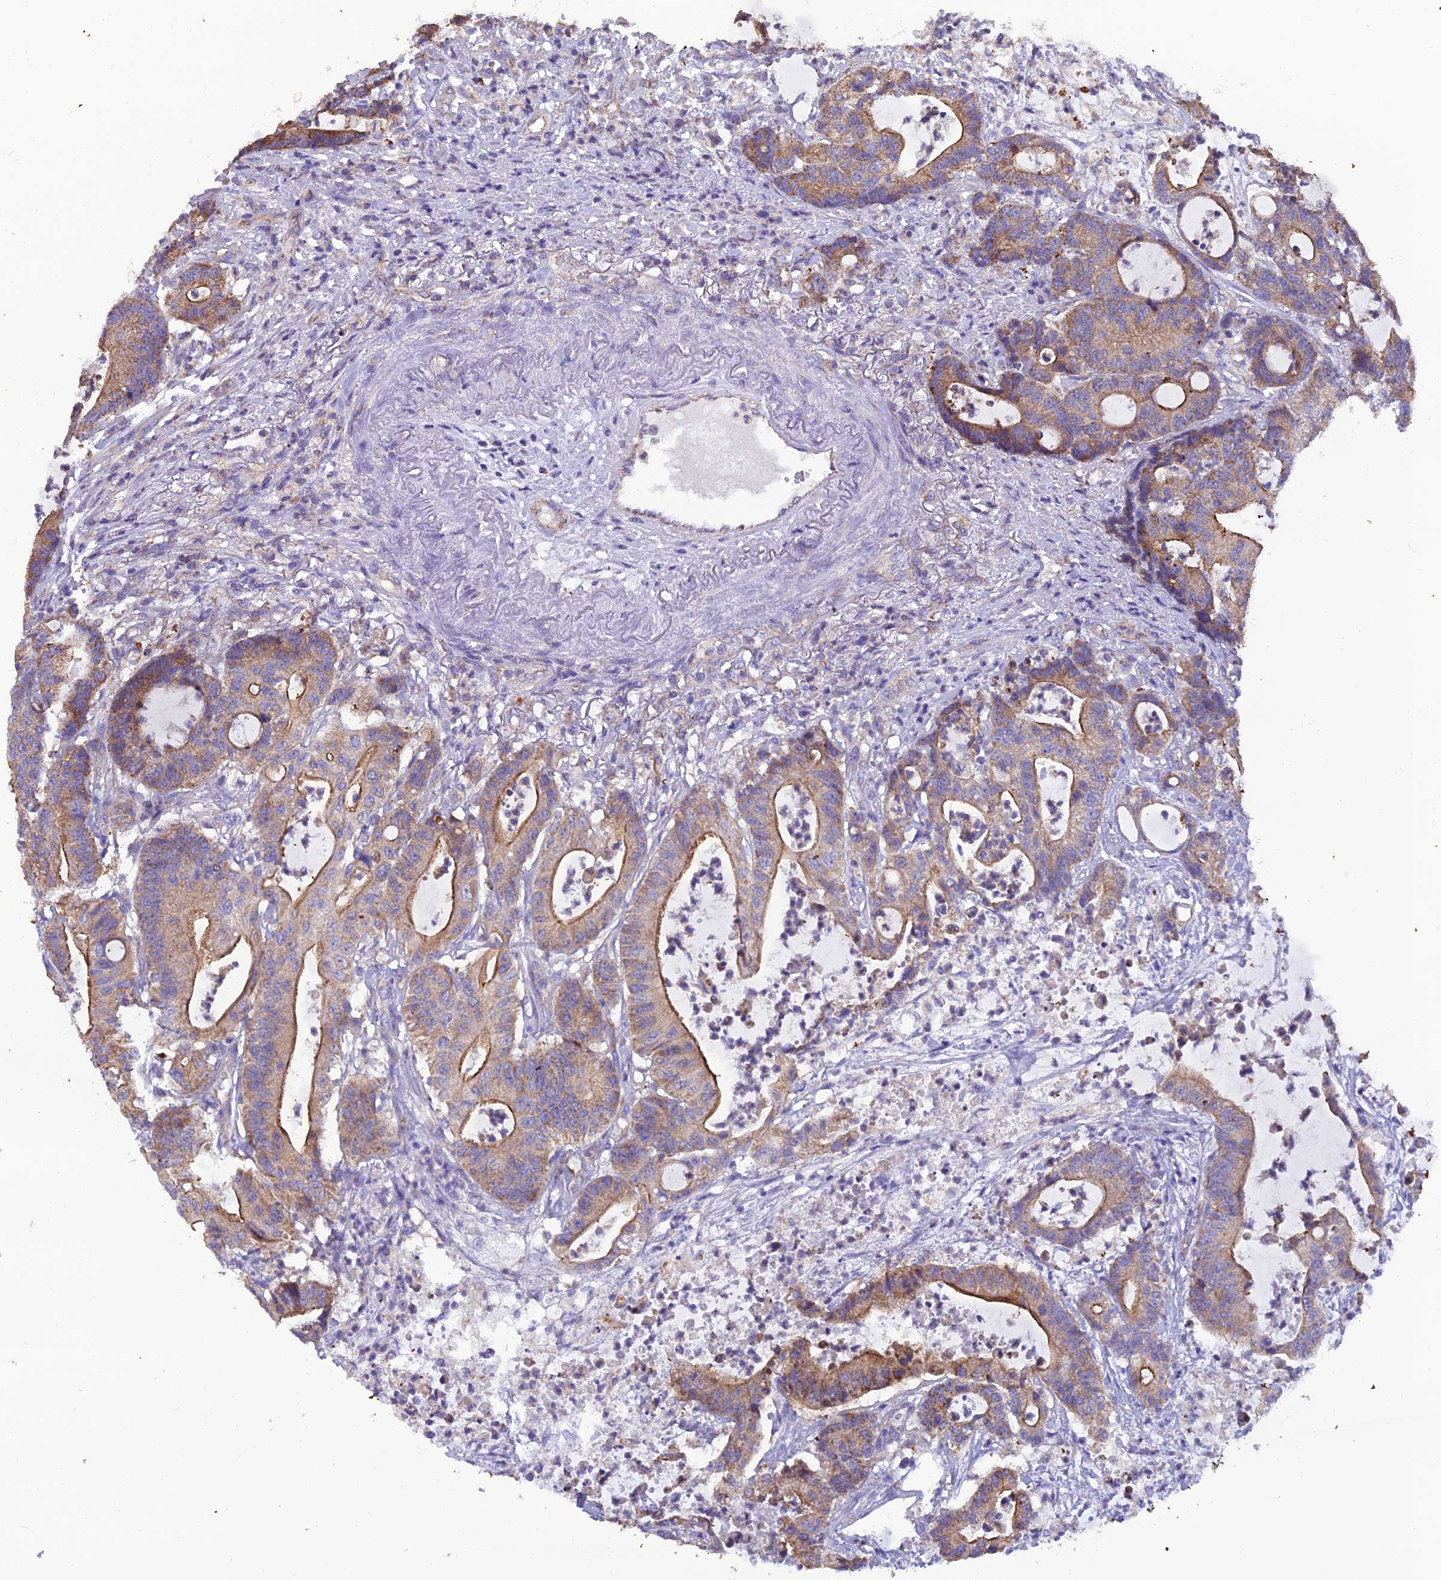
{"staining": {"intensity": "moderate", "quantity": ">75%", "location": "cytoplasmic/membranous"}, "tissue": "colorectal cancer", "cell_type": "Tumor cells", "image_type": "cancer", "snomed": [{"axis": "morphology", "description": "Adenocarcinoma, NOS"}, {"axis": "topography", "description": "Colon"}], "caption": "Human colorectal cancer stained with a brown dye reveals moderate cytoplasmic/membranous positive positivity in approximately >75% of tumor cells.", "gene": "GPD1", "patient": {"sex": "female", "age": 84}}